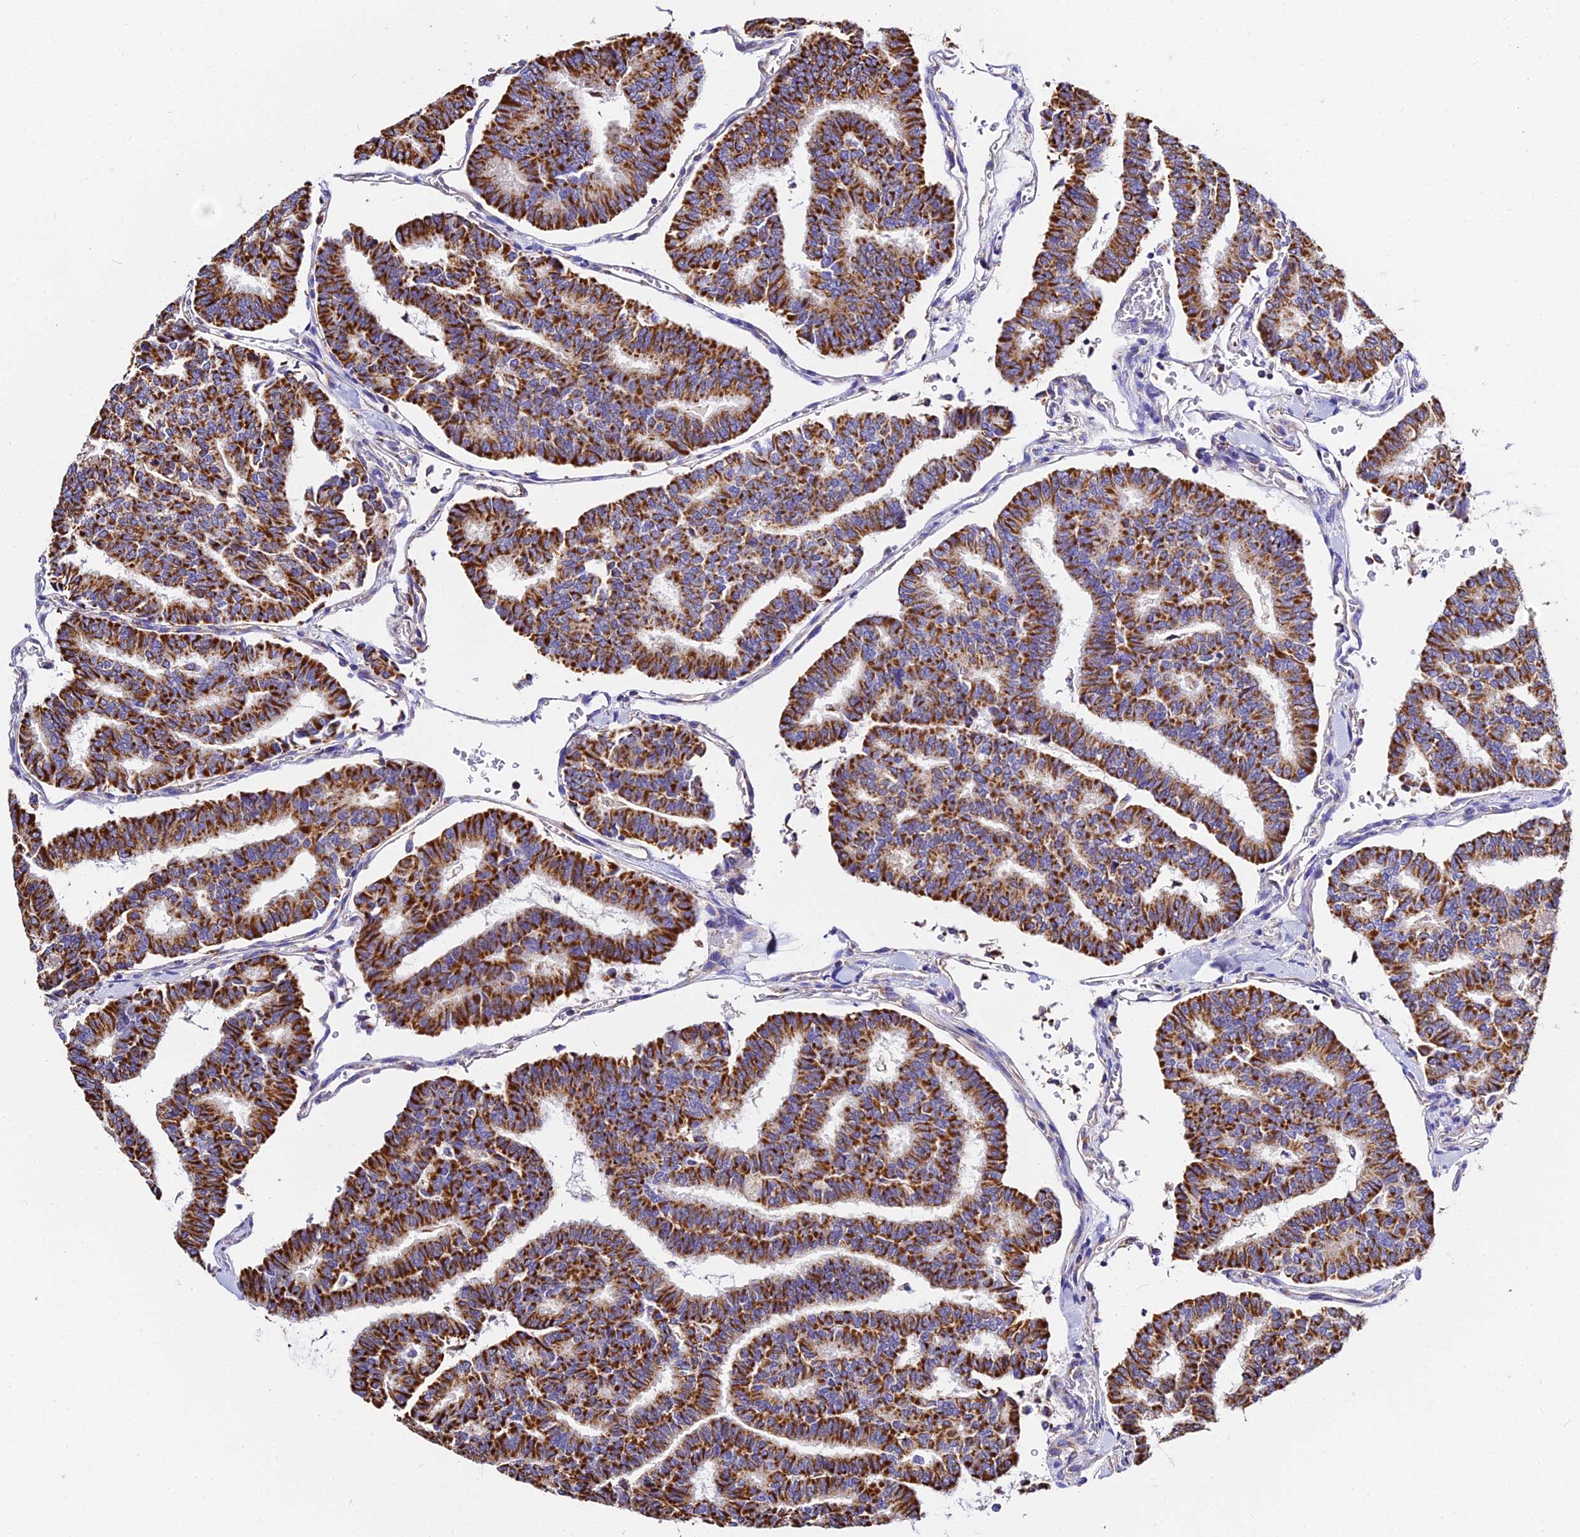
{"staining": {"intensity": "strong", "quantity": ">75%", "location": "cytoplasmic/membranous"}, "tissue": "thyroid cancer", "cell_type": "Tumor cells", "image_type": "cancer", "snomed": [{"axis": "morphology", "description": "Papillary adenocarcinoma, NOS"}, {"axis": "topography", "description": "Thyroid gland"}], "caption": "Immunohistochemistry (IHC) of thyroid cancer exhibits high levels of strong cytoplasmic/membranous positivity in about >75% of tumor cells.", "gene": "ZNF573", "patient": {"sex": "female", "age": 35}}